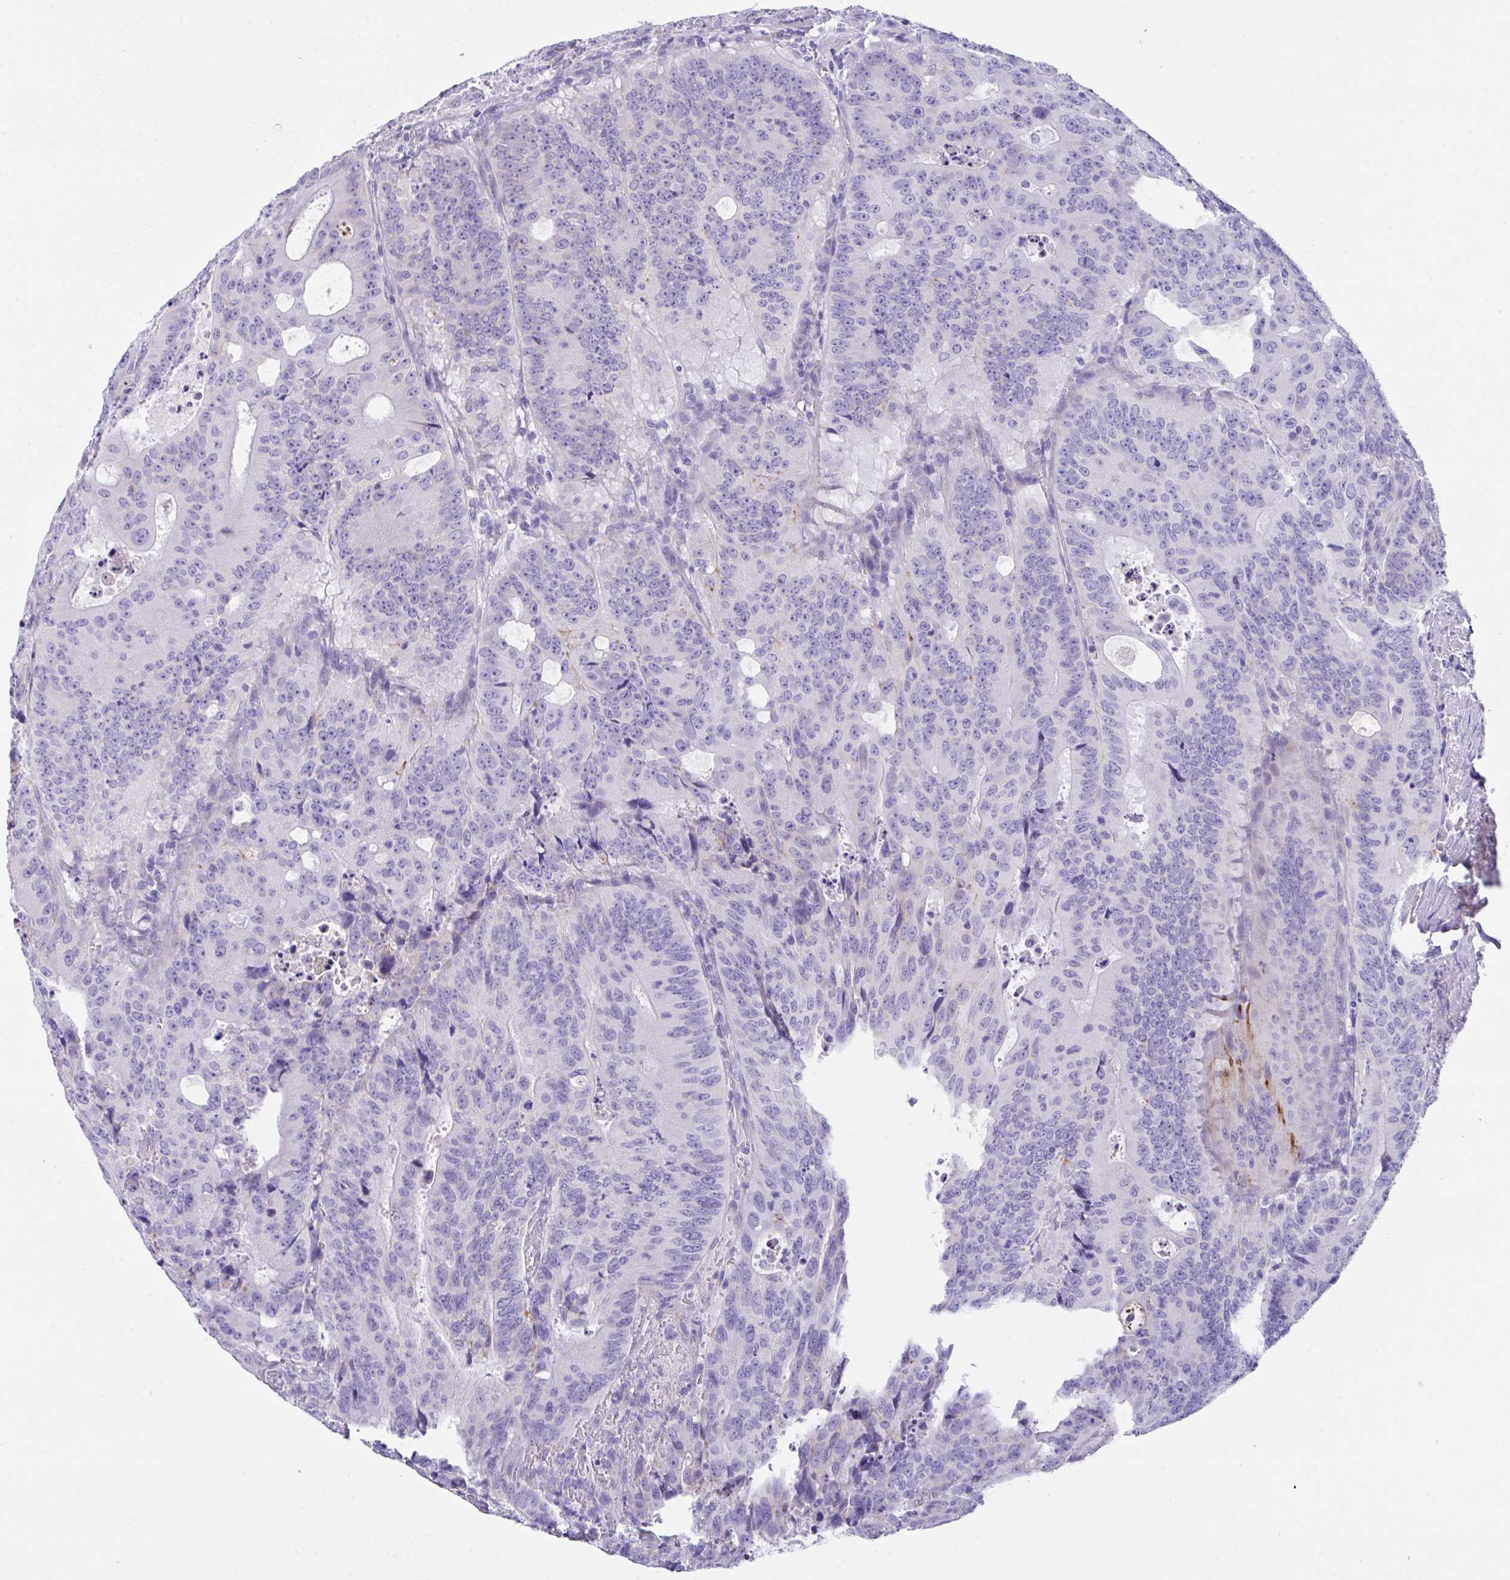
{"staining": {"intensity": "negative", "quantity": "none", "location": "none"}, "tissue": "colorectal cancer", "cell_type": "Tumor cells", "image_type": "cancer", "snomed": [{"axis": "morphology", "description": "Adenocarcinoma, NOS"}, {"axis": "topography", "description": "Colon"}], "caption": "Tumor cells show no significant protein expression in adenocarcinoma (colorectal). Brightfield microscopy of IHC stained with DAB (3,3'-diaminobenzidine) (brown) and hematoxylin (blue), captured at high magnification.", "gene": "TMEM106B", "patient": {"sex": "male", "age": 62}}